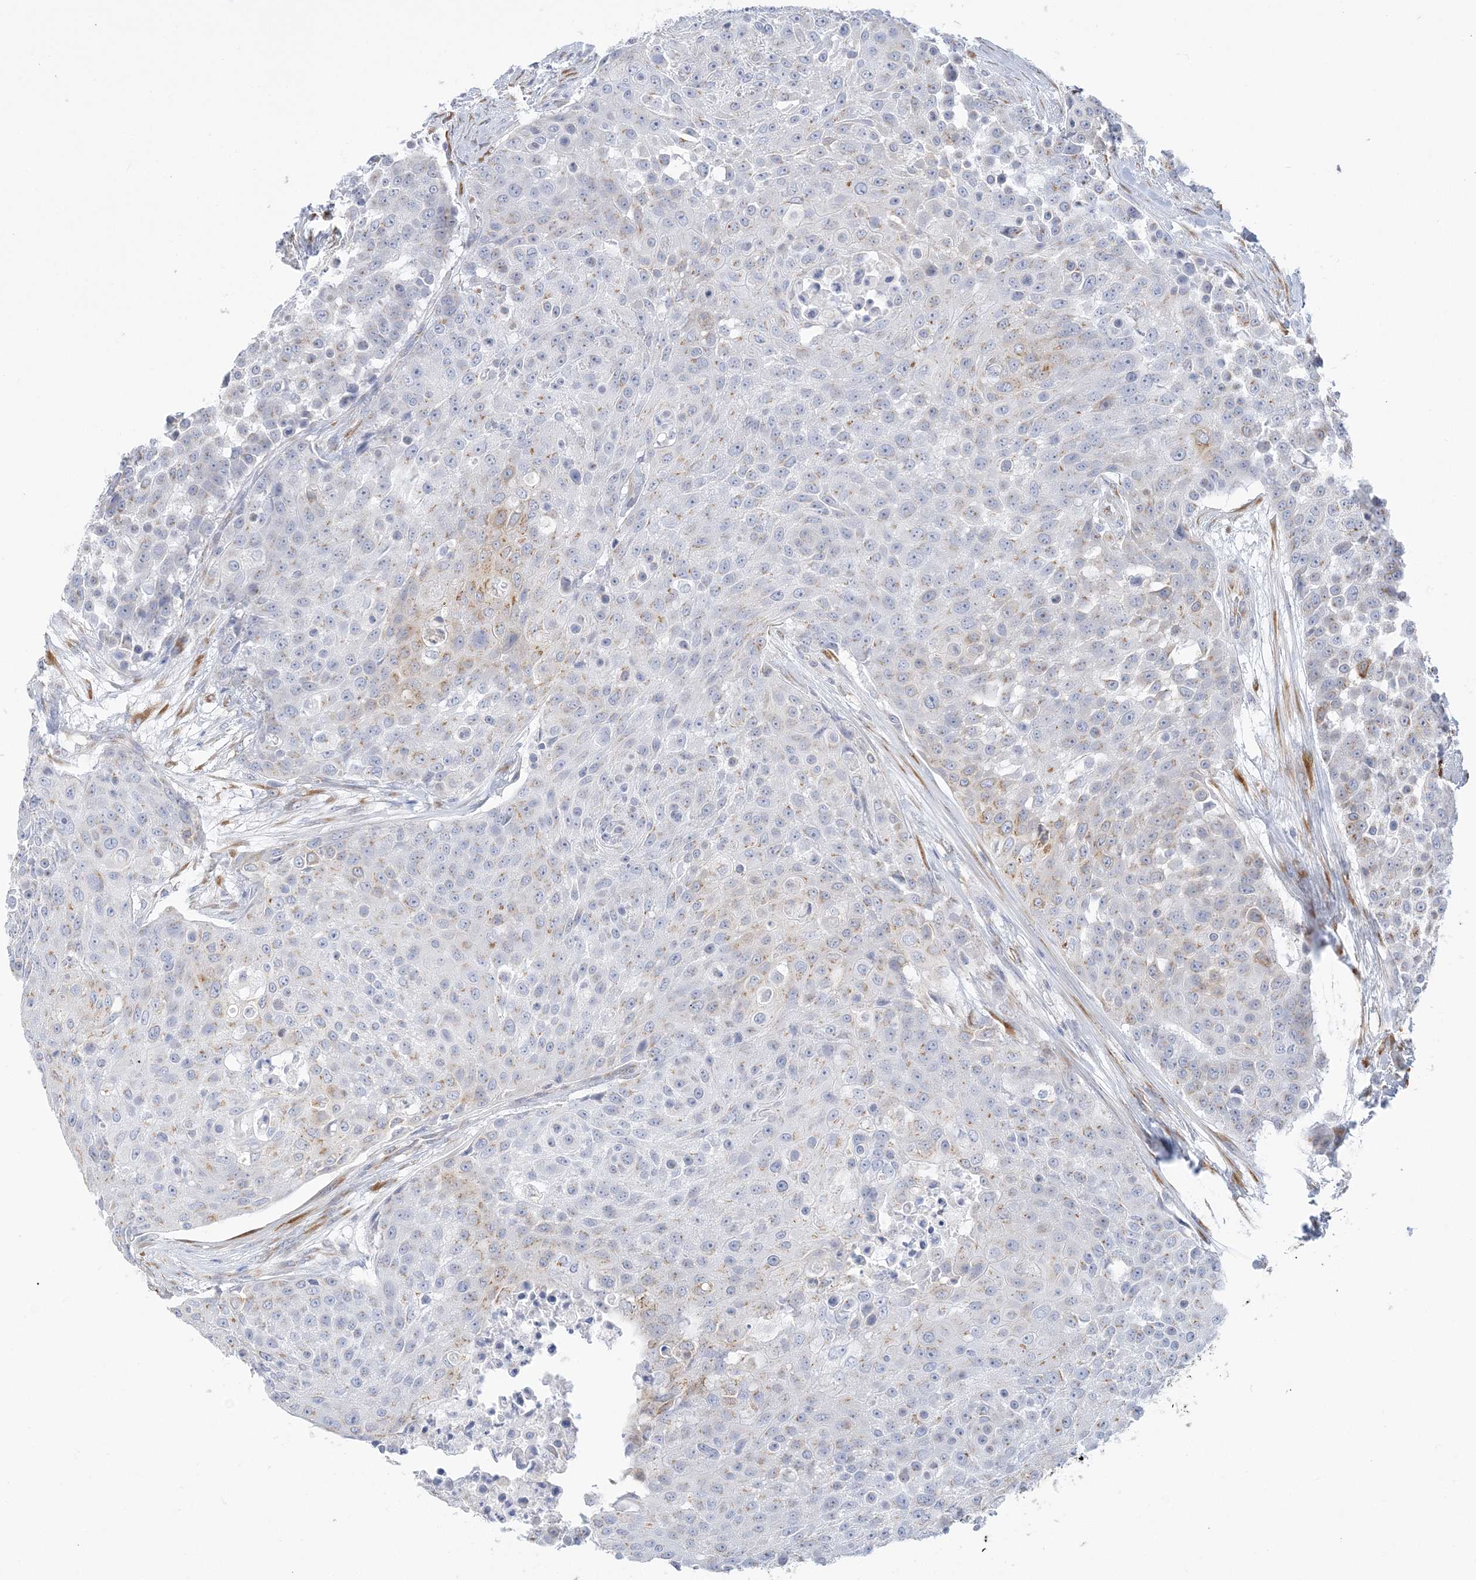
{"staining": {"intensity": "weak", "quantity": "<25%", "location": "cytoplasmic/membranous"}, "tissue": "urothelial cancer", "cell_type": "Tumor cells", "image_type": "cancer", "snomed": [{"axis": "morphology", "description": "Urothelial carcinoma, High grade"}, {"axis": "topography", "description": "Urinary bladder"}], "caption": "An immunohistochemistry (IHC) histopathology image of urothelial carcinoma (high-grade) is shown. There is no staining in tumor cells of urothelial carcinoma (high-grade).", "gene": "PLEKHG4B", "patient": {"sex": "female", "age": 63}}